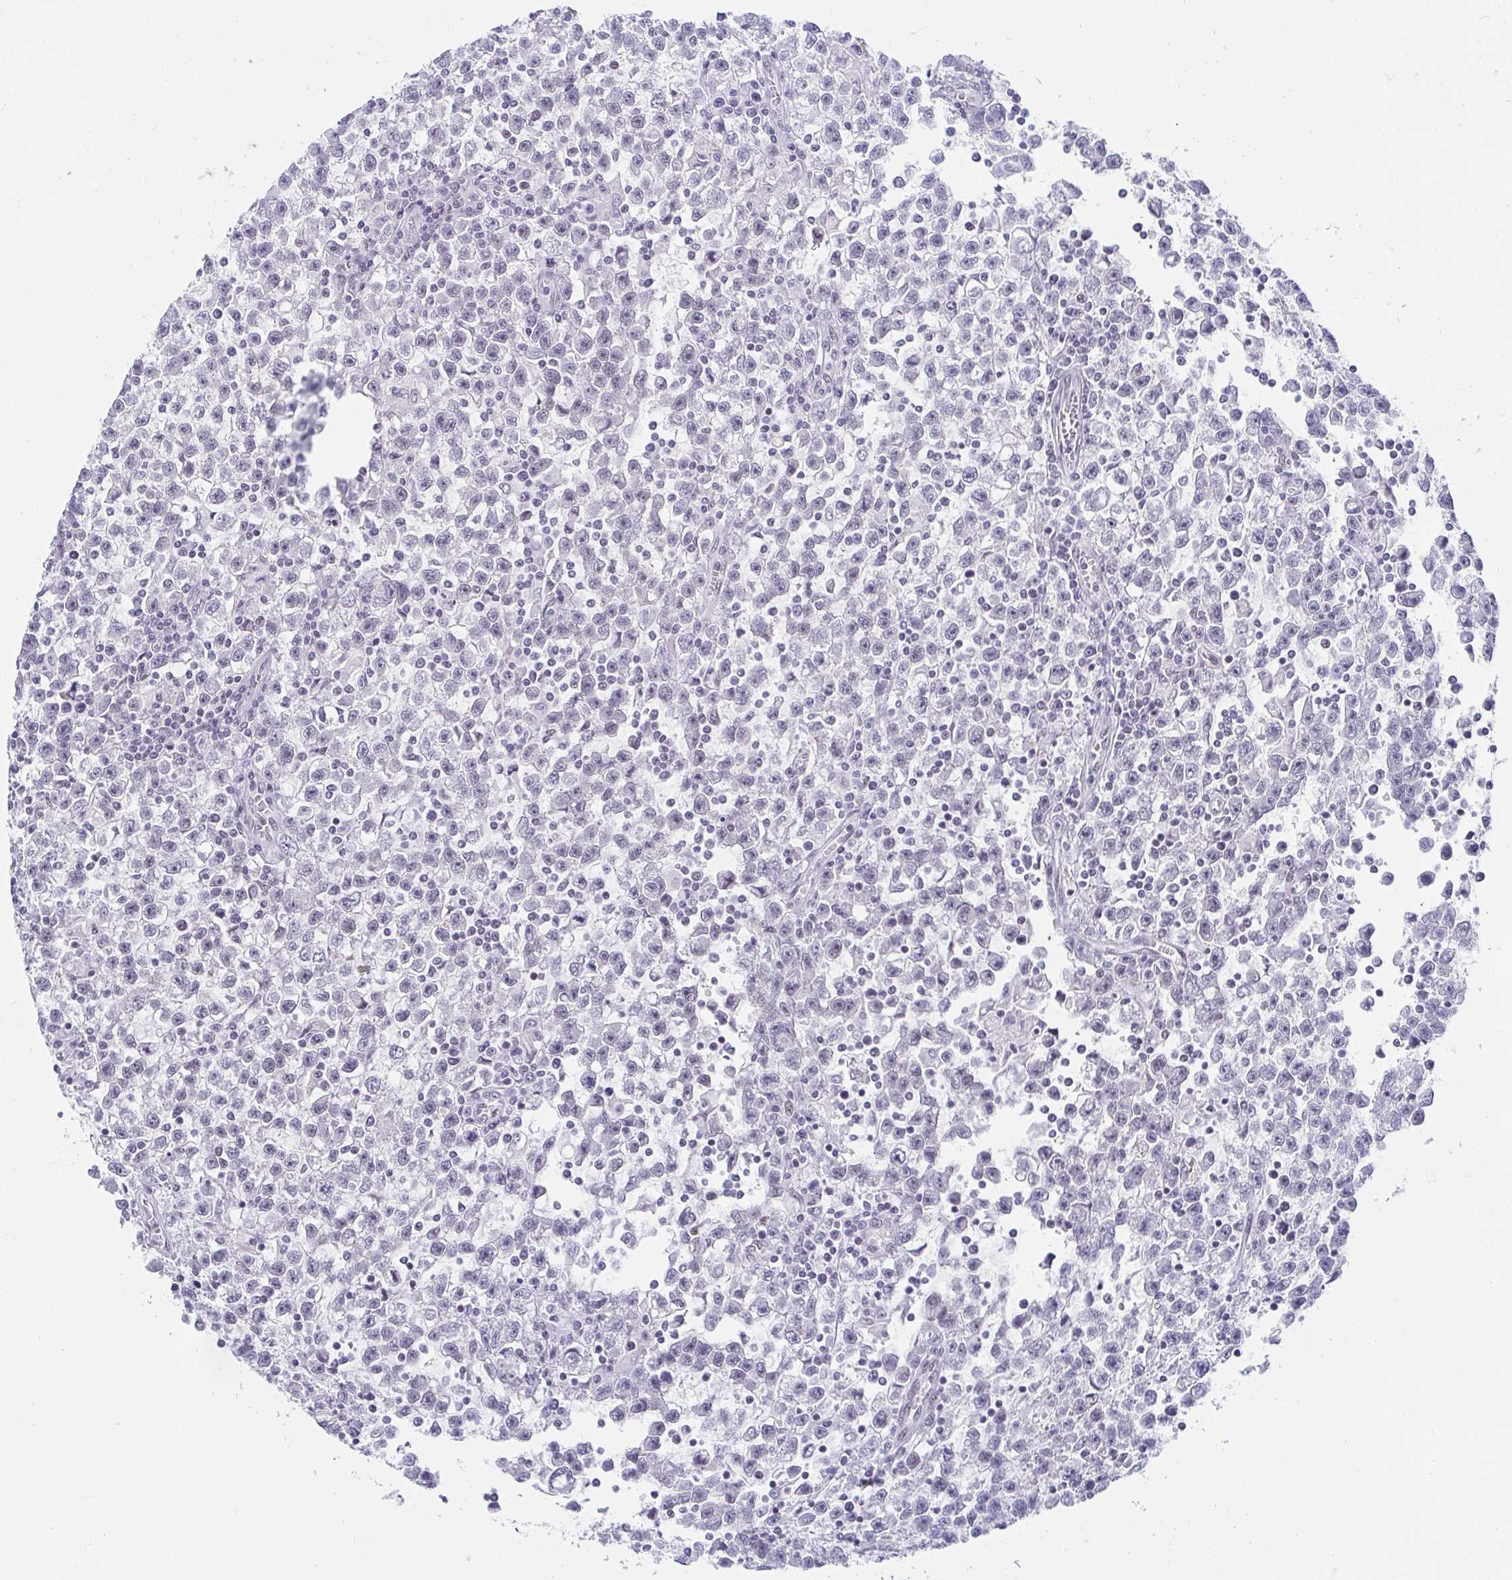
{"staining": {"intensity": "negative", "quantity": "none", "location": "none"}, "tissue": "testis cancer", "cell_type": "Tumor cells", "image_type": "cancer", "snomed": [{"axis": "morphology", "description": "Seminoma, NOS"}, {"axis": "topography", "description": "Testis"}], "caption": "Immunohistochemistry (IHC) image of neoplastic tissue: human seminoma (testis) stained with DAB displays no significant protein expression in tumor cells. (DAB (3,3'-diaminobenzidine) IHC with hematoxylin counter stain).", "gene": "SLC7A10", "patient": {"sex": "male", "age": 31}}